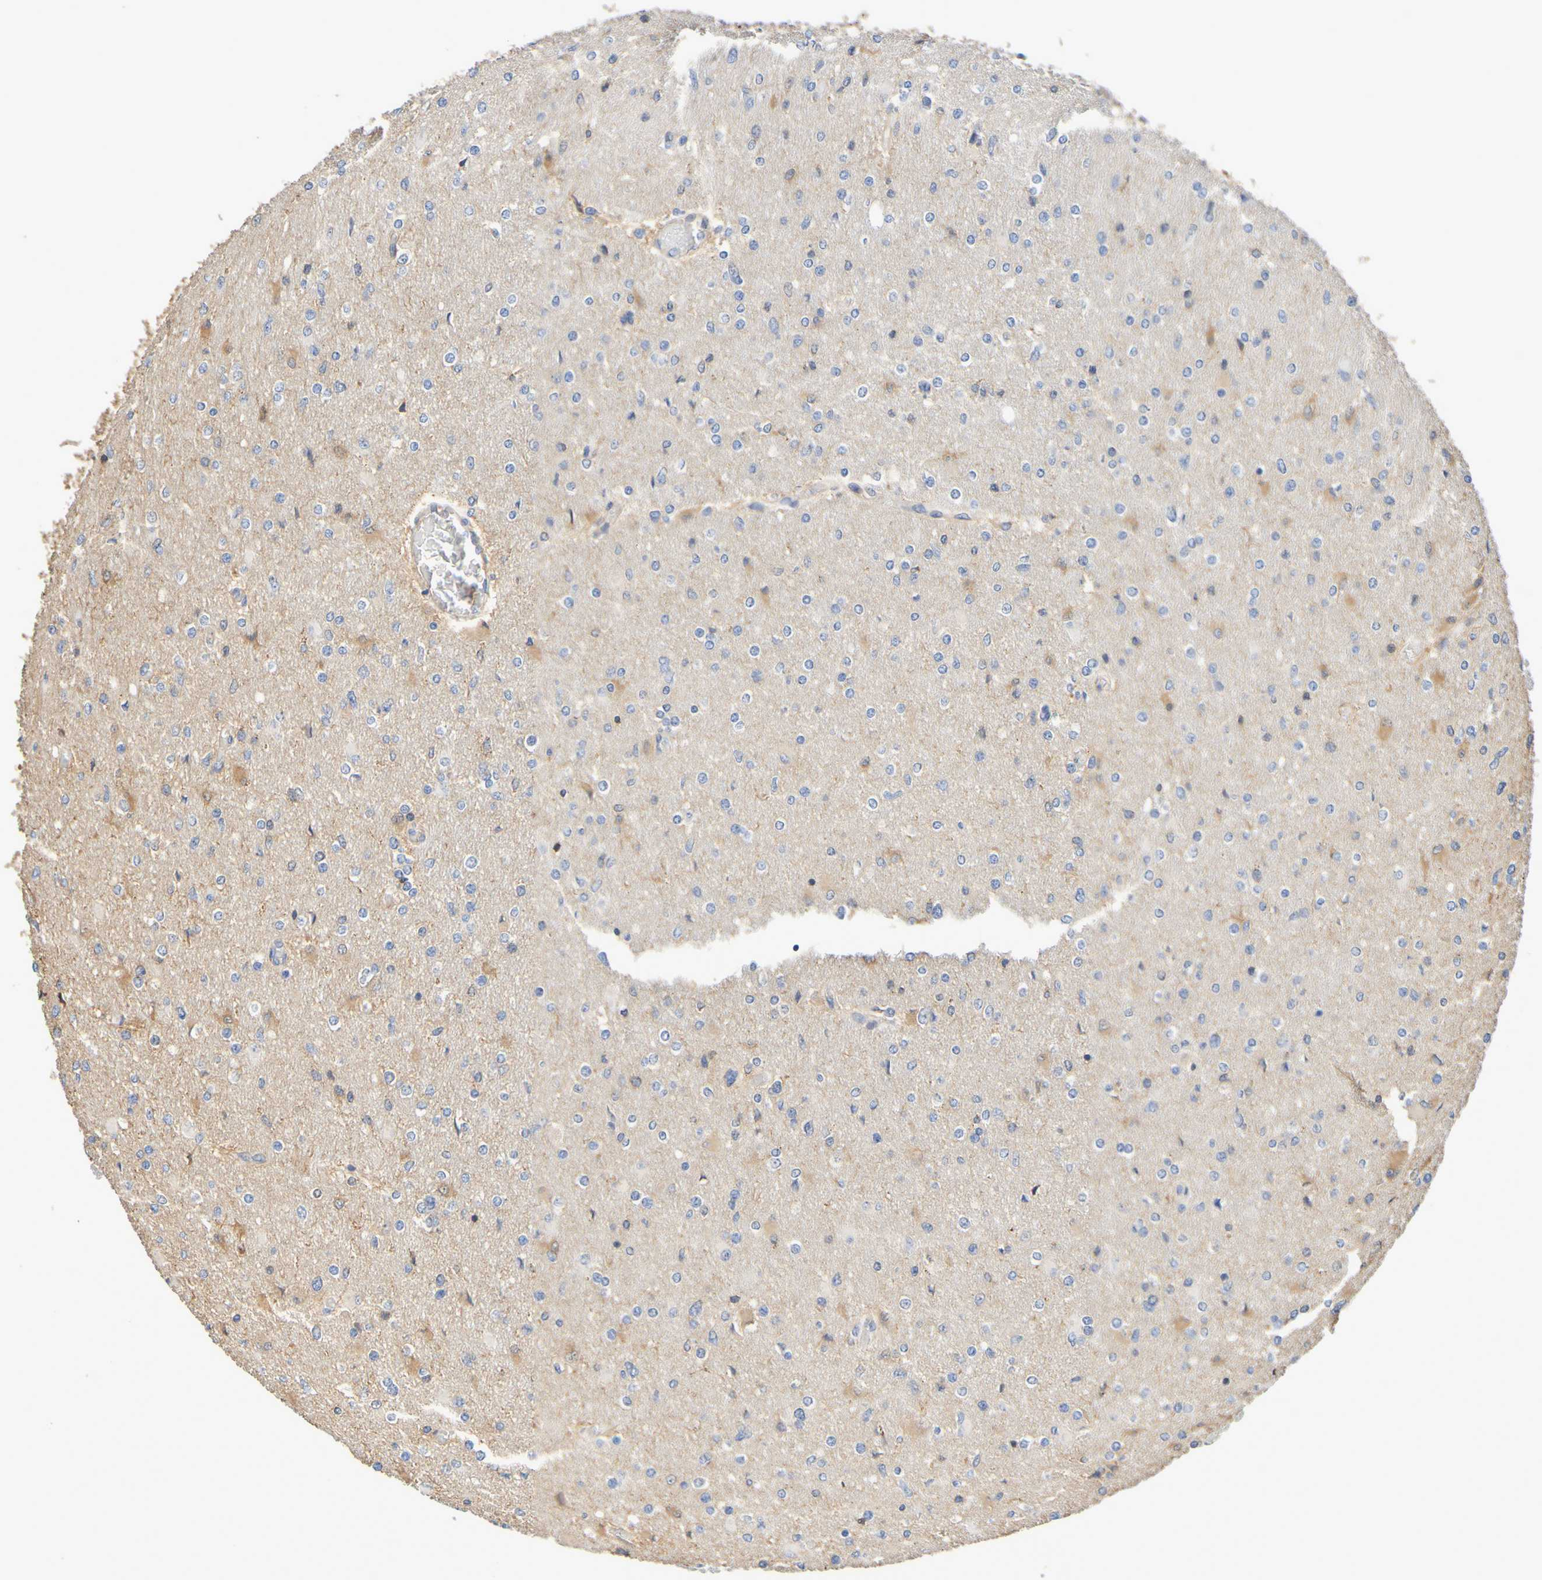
{"staining": {"intensity": "moderate", "quantity": "25%-75%", "location": "cytoplasmic/membranous"}, "tissue": "glioma", "cell_type": "Tumor cells", "image_type": "cancer", "snomed": [{"axis": "morphology", "description": "Glioma, malignant, High grade"}, {"axis": "topography", "description": "Cerebral cortex"}], "caption": "High-magnification brightfield microscopy of glioma stained with DAB (3,3'-diaminobenzidine) (brown) and counterstained with hematoxylin (blue). tumor cells exhibit moderate cytoplasmic/membranous expression is appreciated in about25%-75% of cells. (Brightfield microscopy of DAB IHC at high magnification).", "gene": "GAB3", "patient": {"sex": "female", "age": 36}}